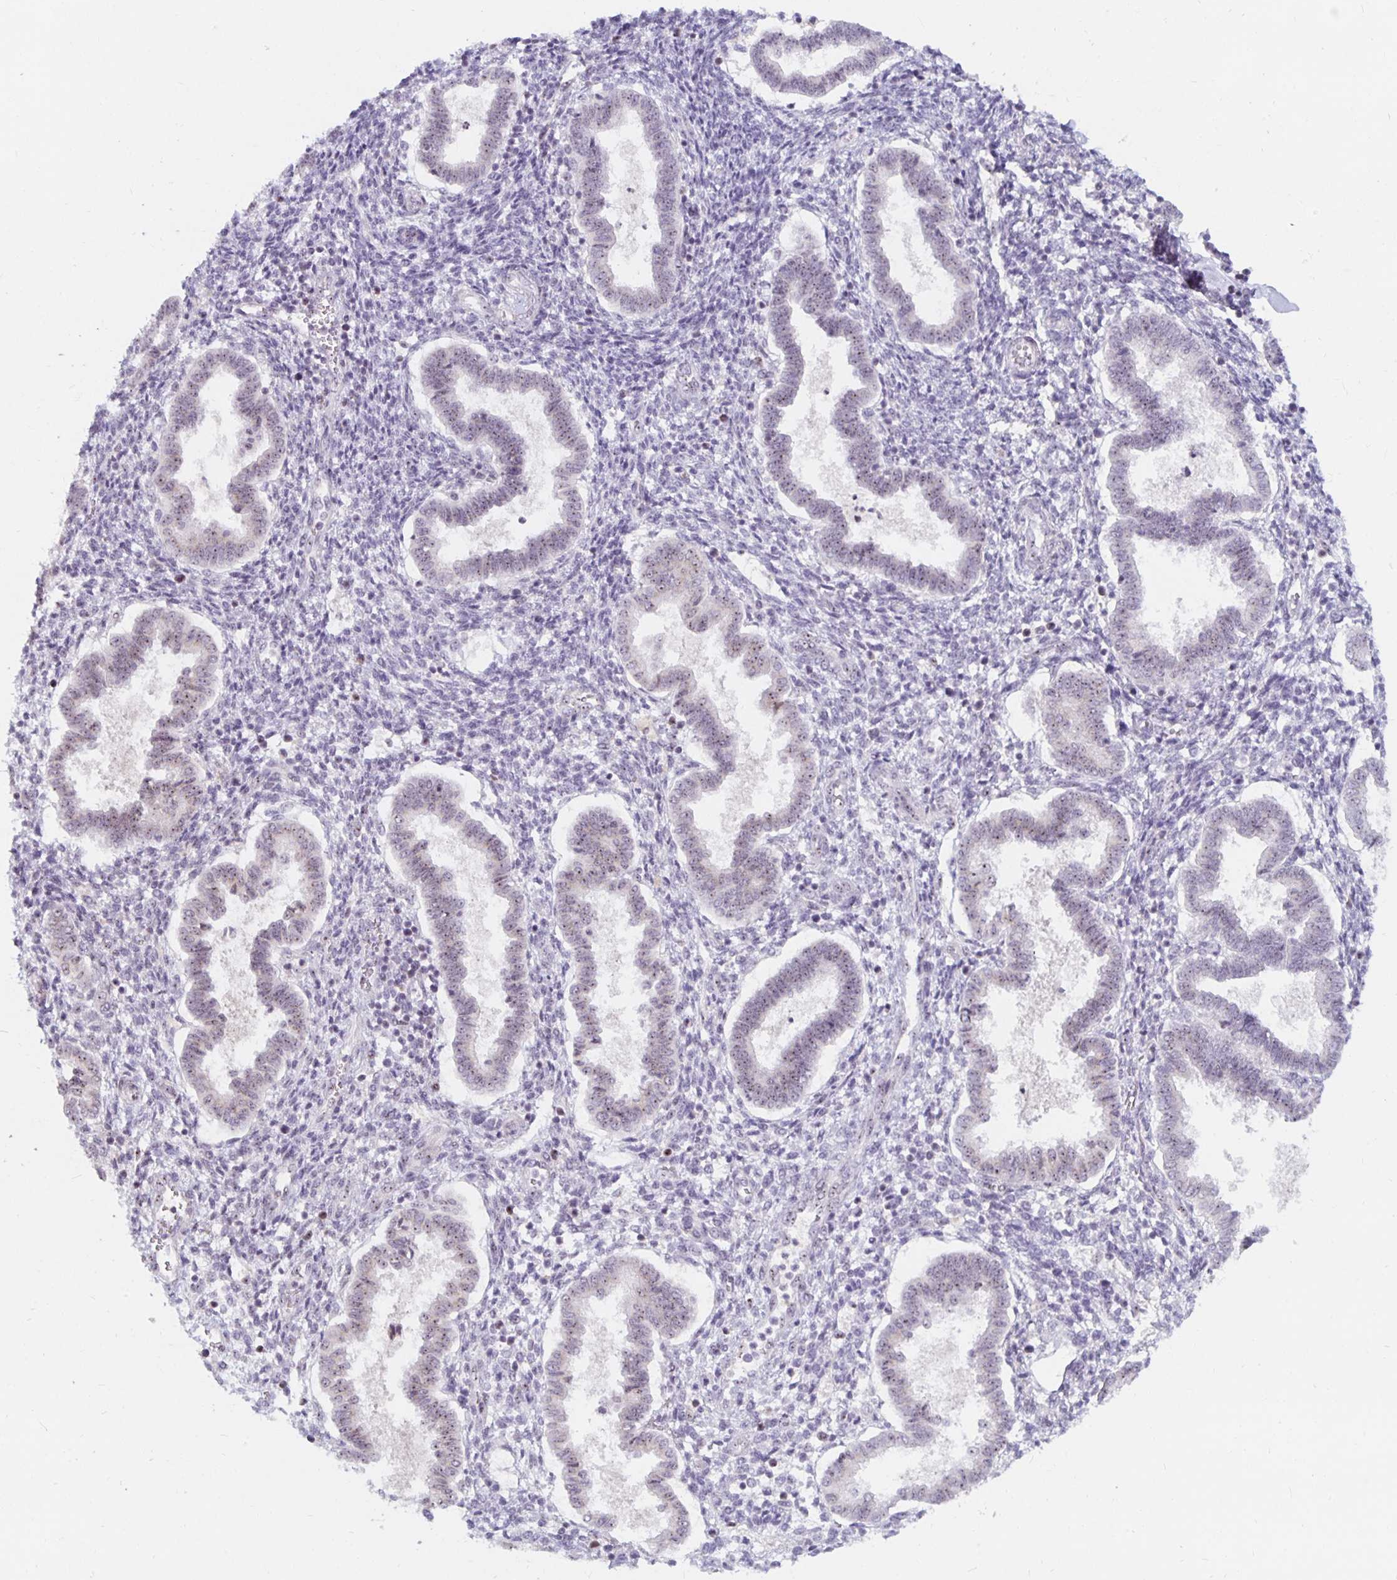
{"staining": {"intensity": "negative", "quantity": "none", "location": "none"}, "tissue": "endometrium", "cell_type": "Cells in endometrial stroma", "image_type": "normal", "snomed": [{"axis": "morphology", "description": "Normal tissue, NOS"}, {"axis": "topography", "description": "Endometrium"}], "caption": "Protein analysis of benign endometrium displays no significant expression in cells in endometrial stroma.", "gene": "NUP85", "patient": {"sex": "female", "age": 24}}